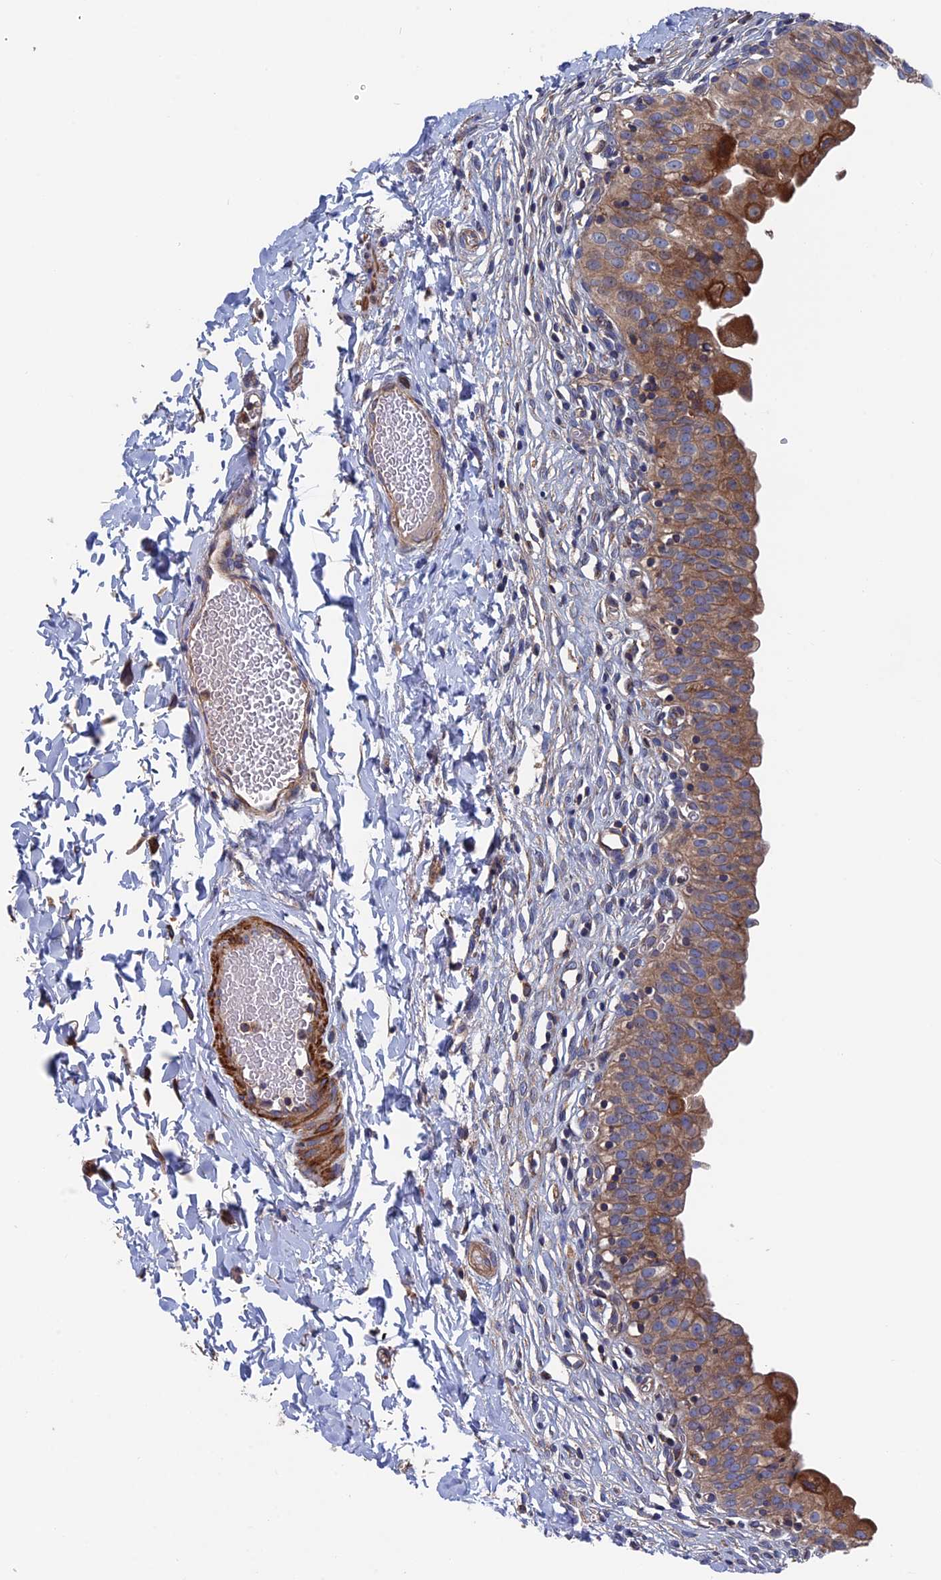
{"staining": {"intensity": "strong", "quantity": ">75%", "location": "cytoplasmic/membranous"}, "tissue": "urinary bladder", "cell_type": "Urothelial cells", "image_type": "normal", "snomed": [{"axis": "morphology", "description": "Normal tissue, NOS"}, {"axis": "topography", "description": "Urinary bladder"}], "caption": "An immunohistochemistry micrograph of normal tissue is shown. Protein staining in brown shows strong cytoplasmic/membranous positivity in urinary bladder within urothelial cells.", "gene": "DNAJC3", "patient": {"sex": "male", "age": 55}}